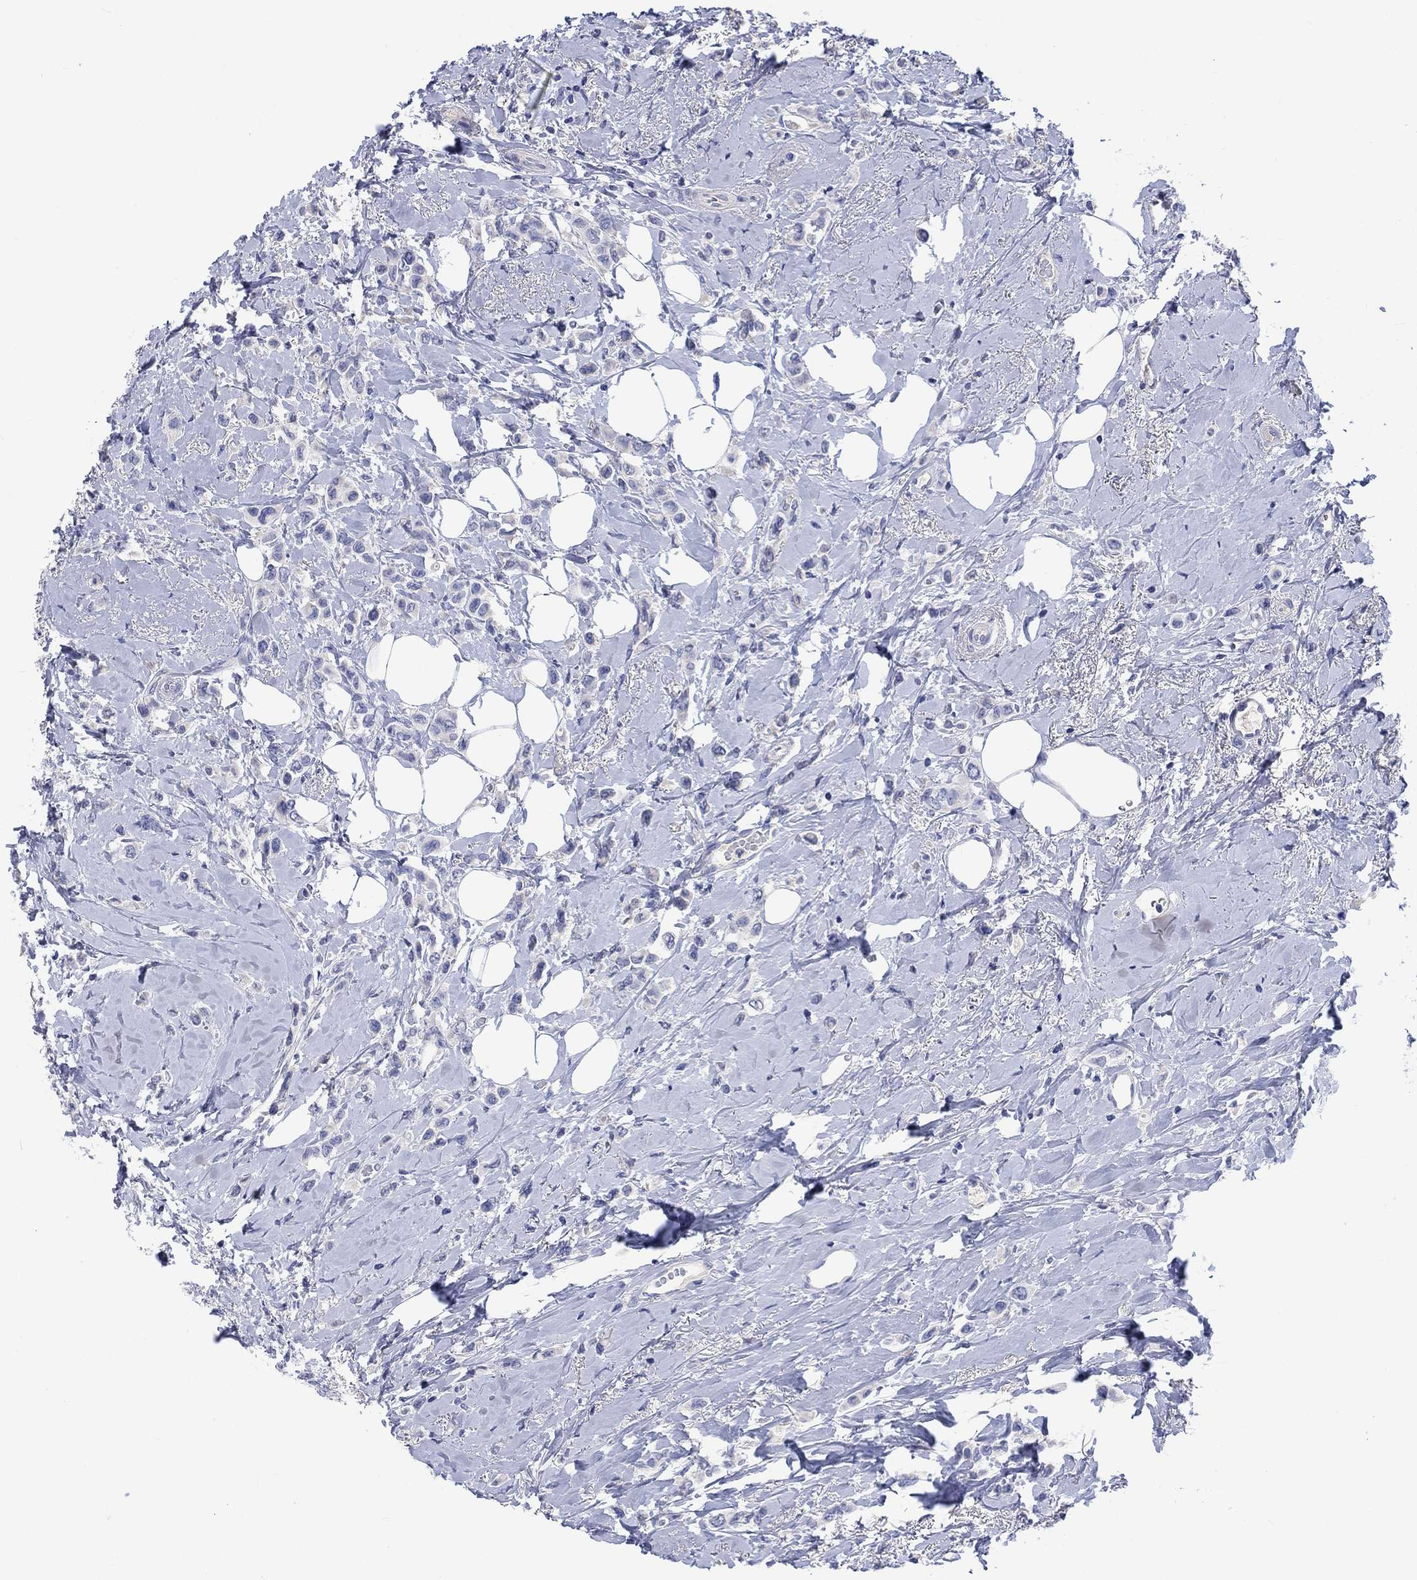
{"staining": {"intensity": "negative", "quantity": "none", "location": "none"}, "tissue": "breast cancer", "cell_type": "Tumor cells", "image_type": "cancer", "snomed": [{"axis": "morphology", "description": "Lobular carcinoma"}, {"axis": "topography", "description": "Breast"}], "caption": "This is a histopathology image of immunohistochemistry staining of breast cancer (lobular carcinoma), which shows no positivity in tumor cells.", "gene": "TOMM20L", "patient": {"sex": "female", "age": 66}}